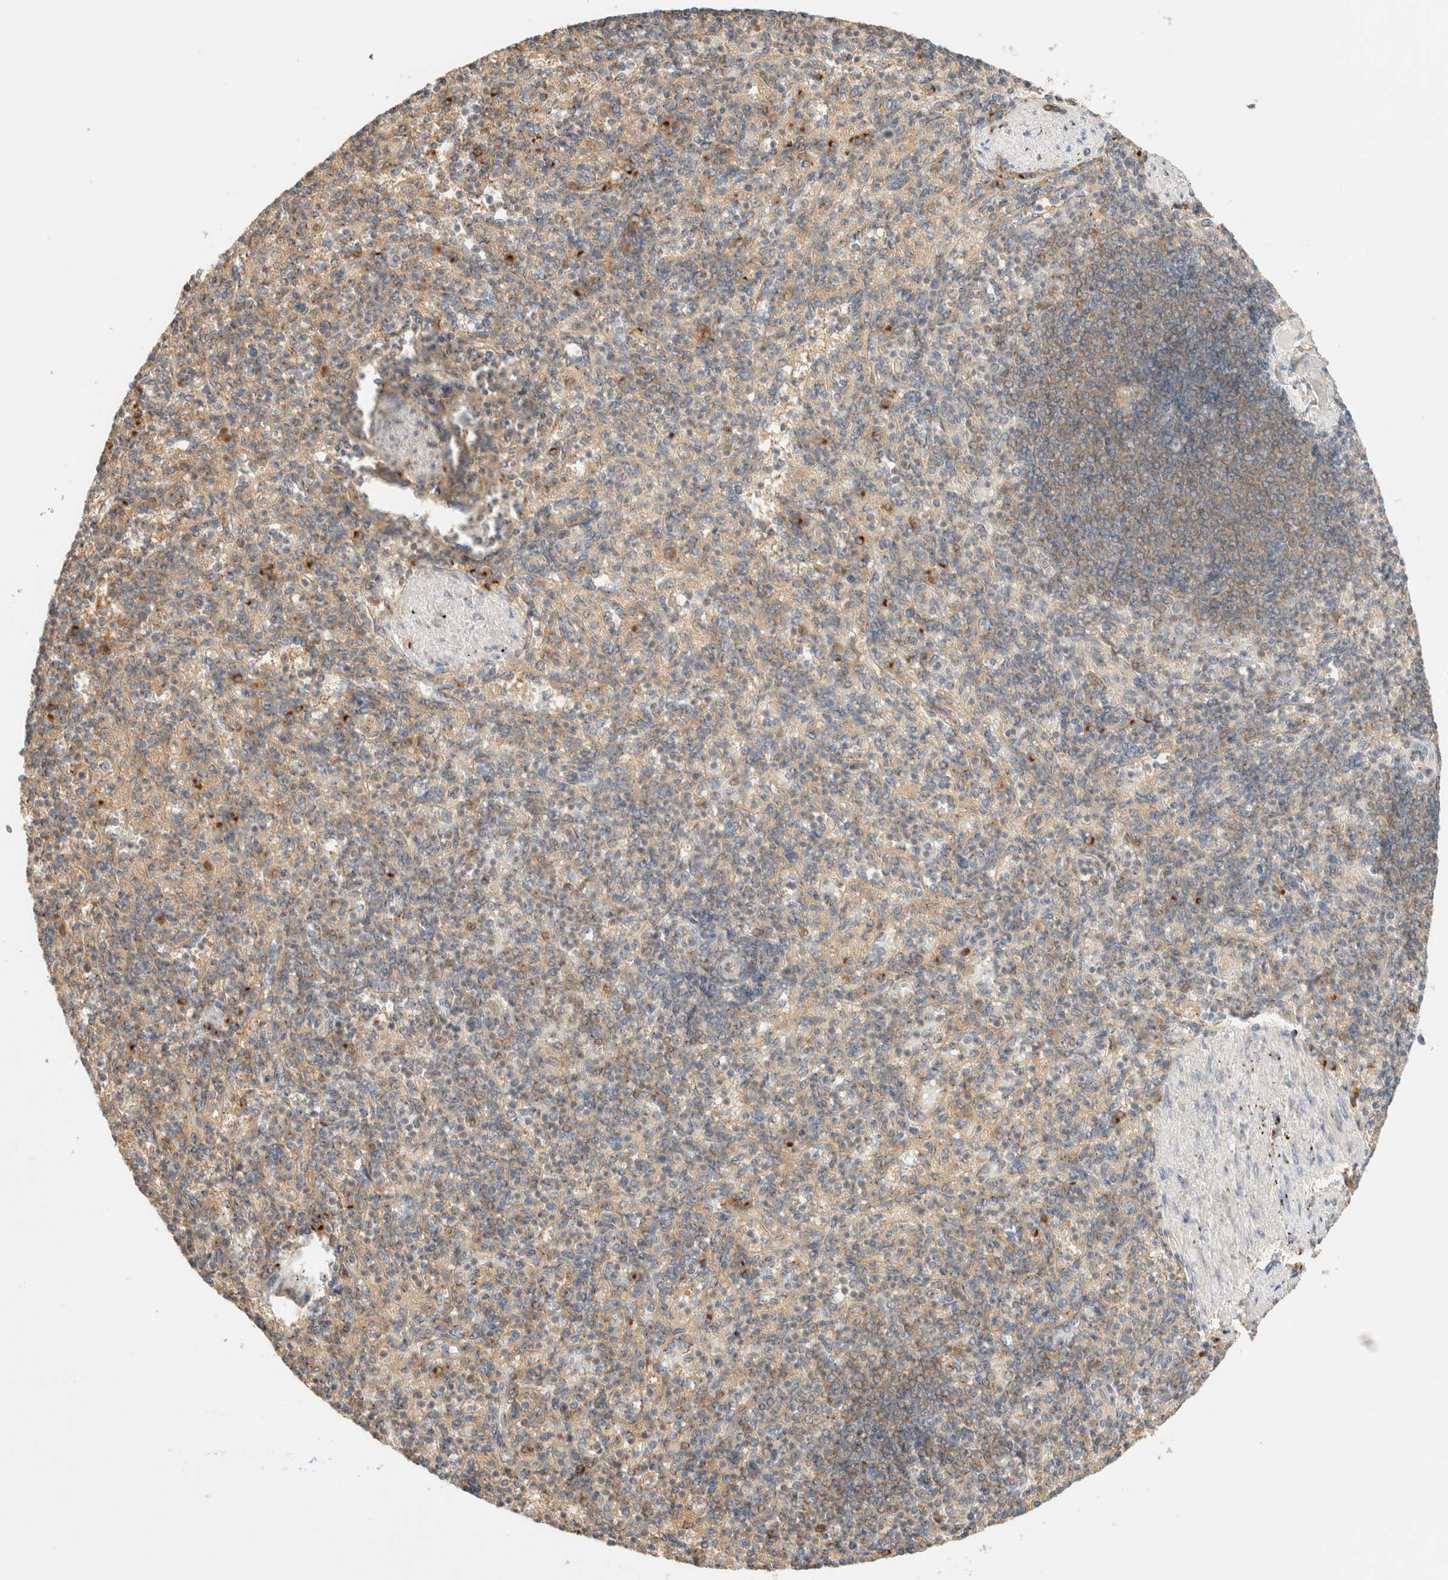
{"staining": {"intensity": "moderate", "quantity": "25%-75%", "location": "cytoplasmic/membranous"}, "tissue": "spleen", "cell_type": "Cells in red pulp", "image_type": "normal", "snomed": [{"axis": "morphology", "description": "Normal tissue, NOS"}, {"axis": "topography", "description": "Spleen"}], "caption": "IHC photomicrograph of benign spleen: human spleen stained using immunohistochemistry (IHC) reveals medium levels of moderate protein expression localized specifically in the cytoplasmic/membranous of cells in red pulp, appearing as a cytoplasmic/membranous brown color.", "gene": "RABEP1", "patient": {"sex": "female", "age": 74}}